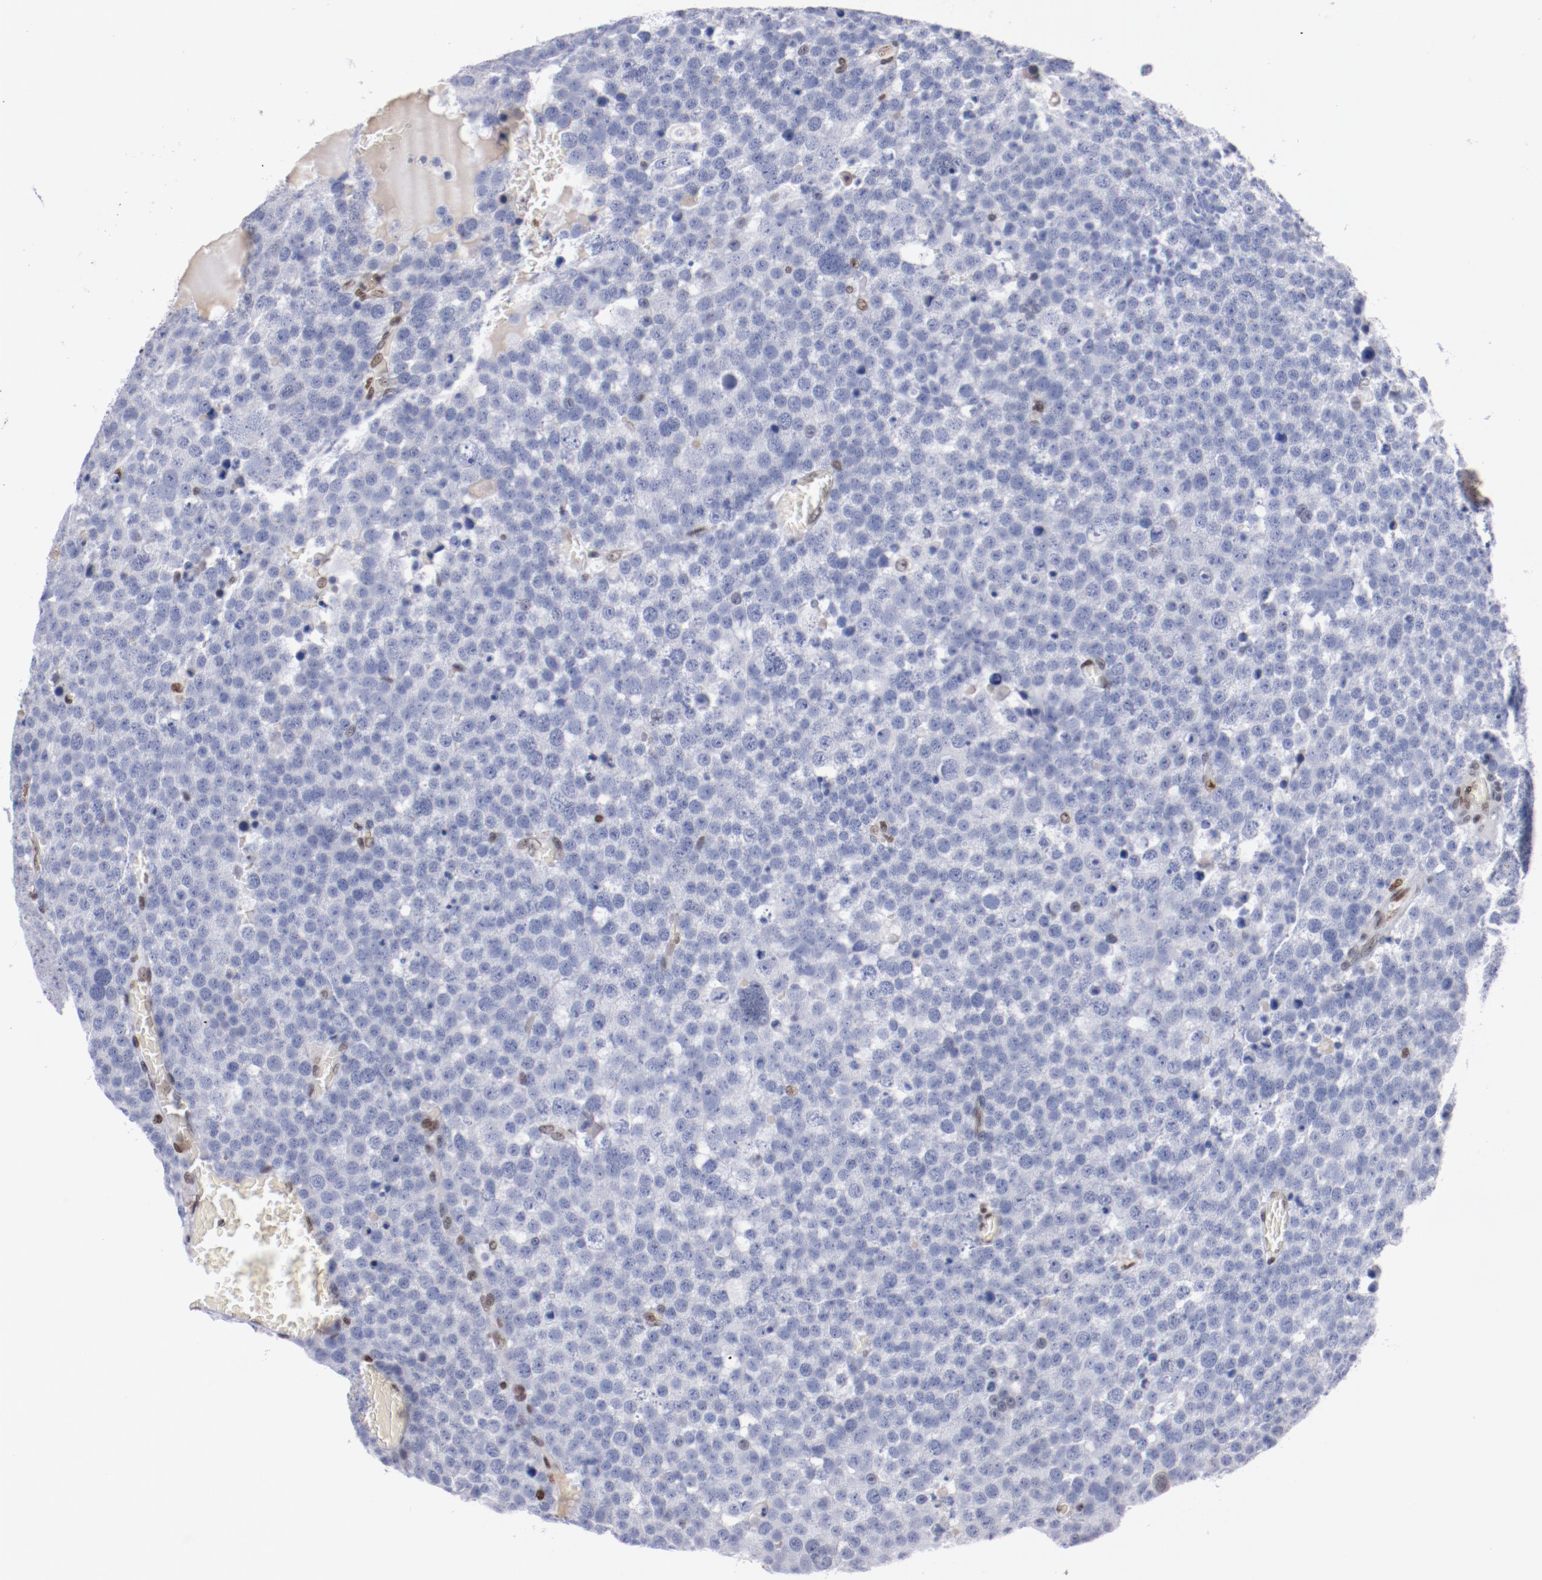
{"staining": {"intensity": "negative", "quantity": "none", "location": "none"}, "tissue": "testis cancer", "cell_type": "Tumor cells", "image_type": "cancer", "snomed": [{"axis": "morphology", "description": "Seminoma, NOS"}, {"axis": "topography", "description": "Testis"}], "caption": "Testis seminoma was stained to show a protein in brown. There is no significant positivity in tumor cells. Nuclei are stained in blue.", "gene": "IFI16", "patient": {"sex": "male", "age": 71}}